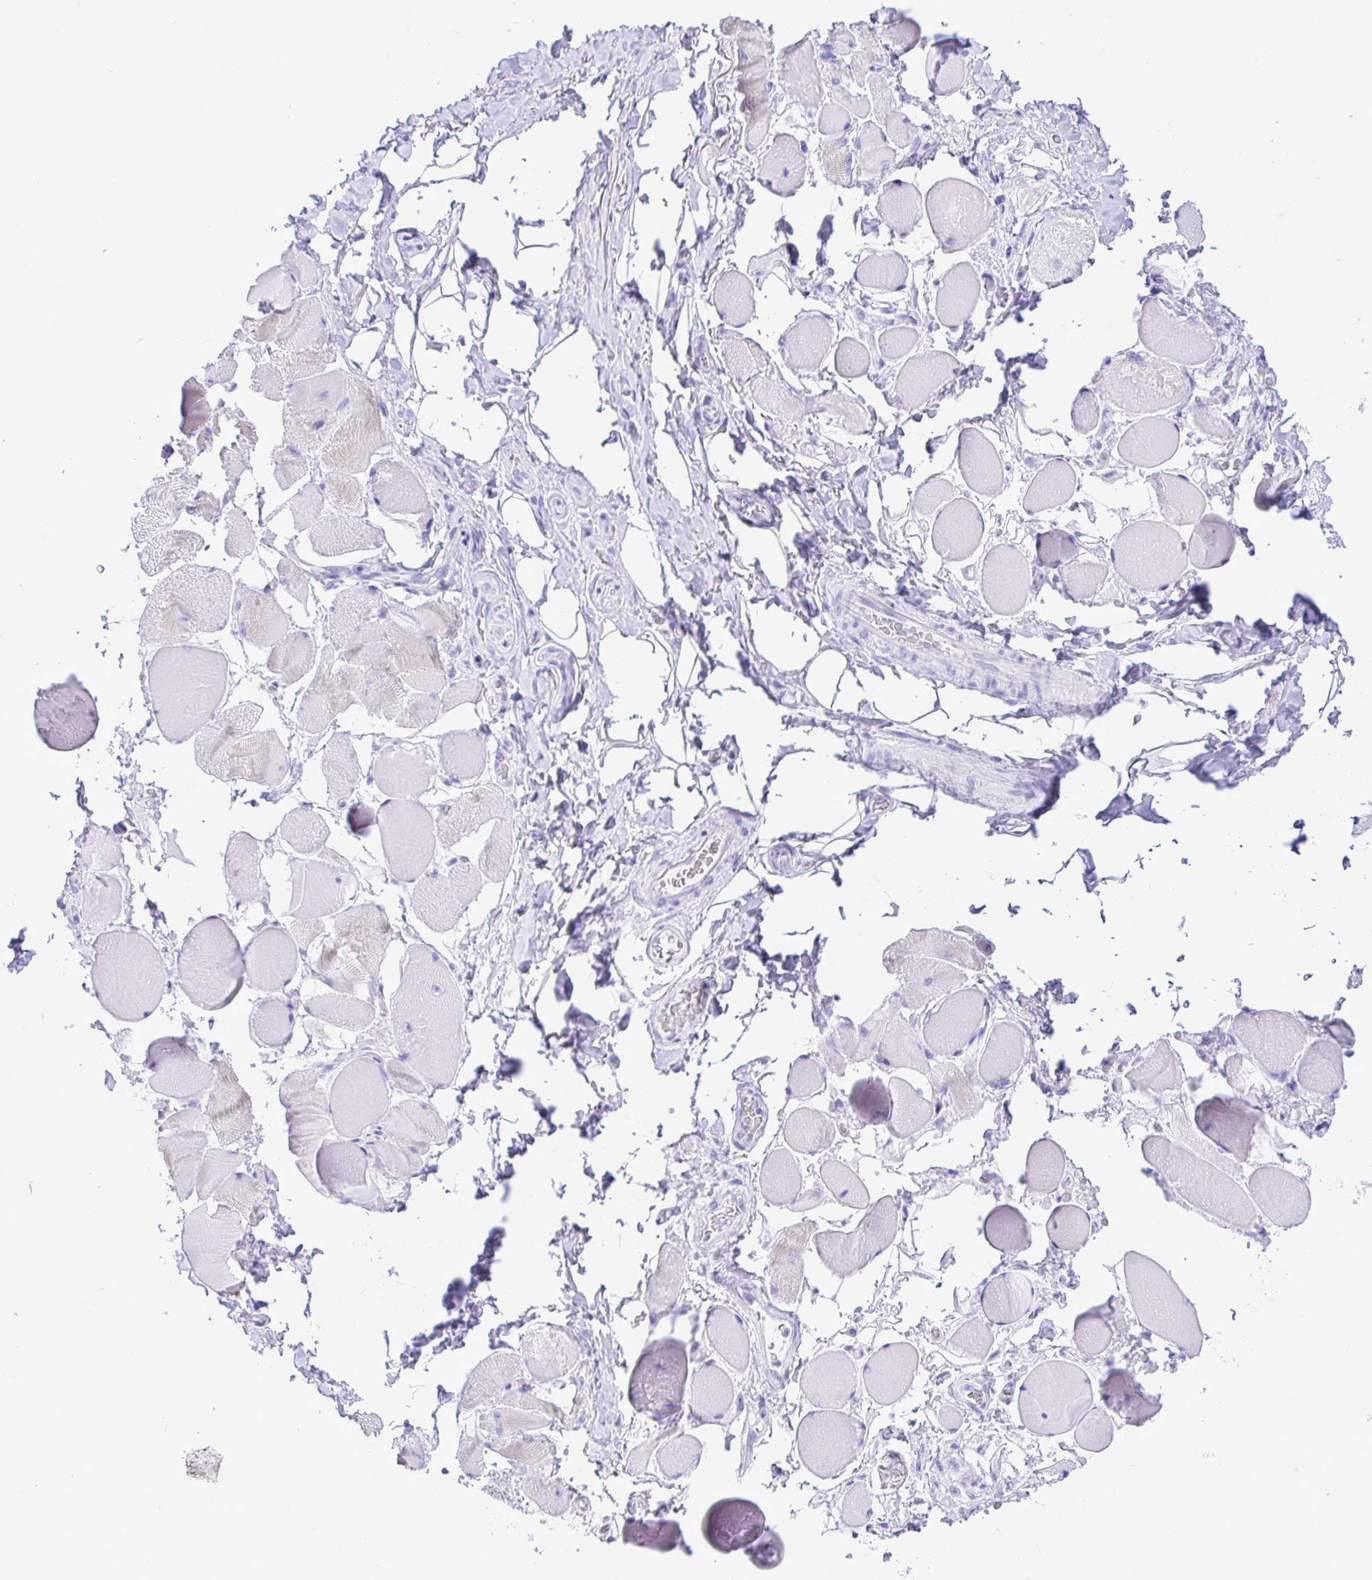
{"staining": {"intensity": "weak", "quantity": "25%-75%", "location": "cytoplasmic/membranous"}, "tissue": "skeletal muscle", "cell_type": "Myocytes", "image_type": "normal", "snomed": [{"axis": "morphology", "description": "Normal tissue, NOS"}, {"axis": "topography", "description": "Skeletal muscle"}, {"axis": "topography", "description": "Anal"}, {"axis": "topography", "description": "Peripheral nerve tissue"}], "caption": "High-magnification brightfield microscopy of benign skeletal muscle stained with DAB (brown) and counterstained with hematoxylin (blue). myocytes exhibit weak cytoplasmic/membranous expression is identified in about25%-75% of cells. (DAB IHC with brightfield microscopy, high magnification).", "gene": "CD5", "patient": {"sex": "male", "age": 53}}